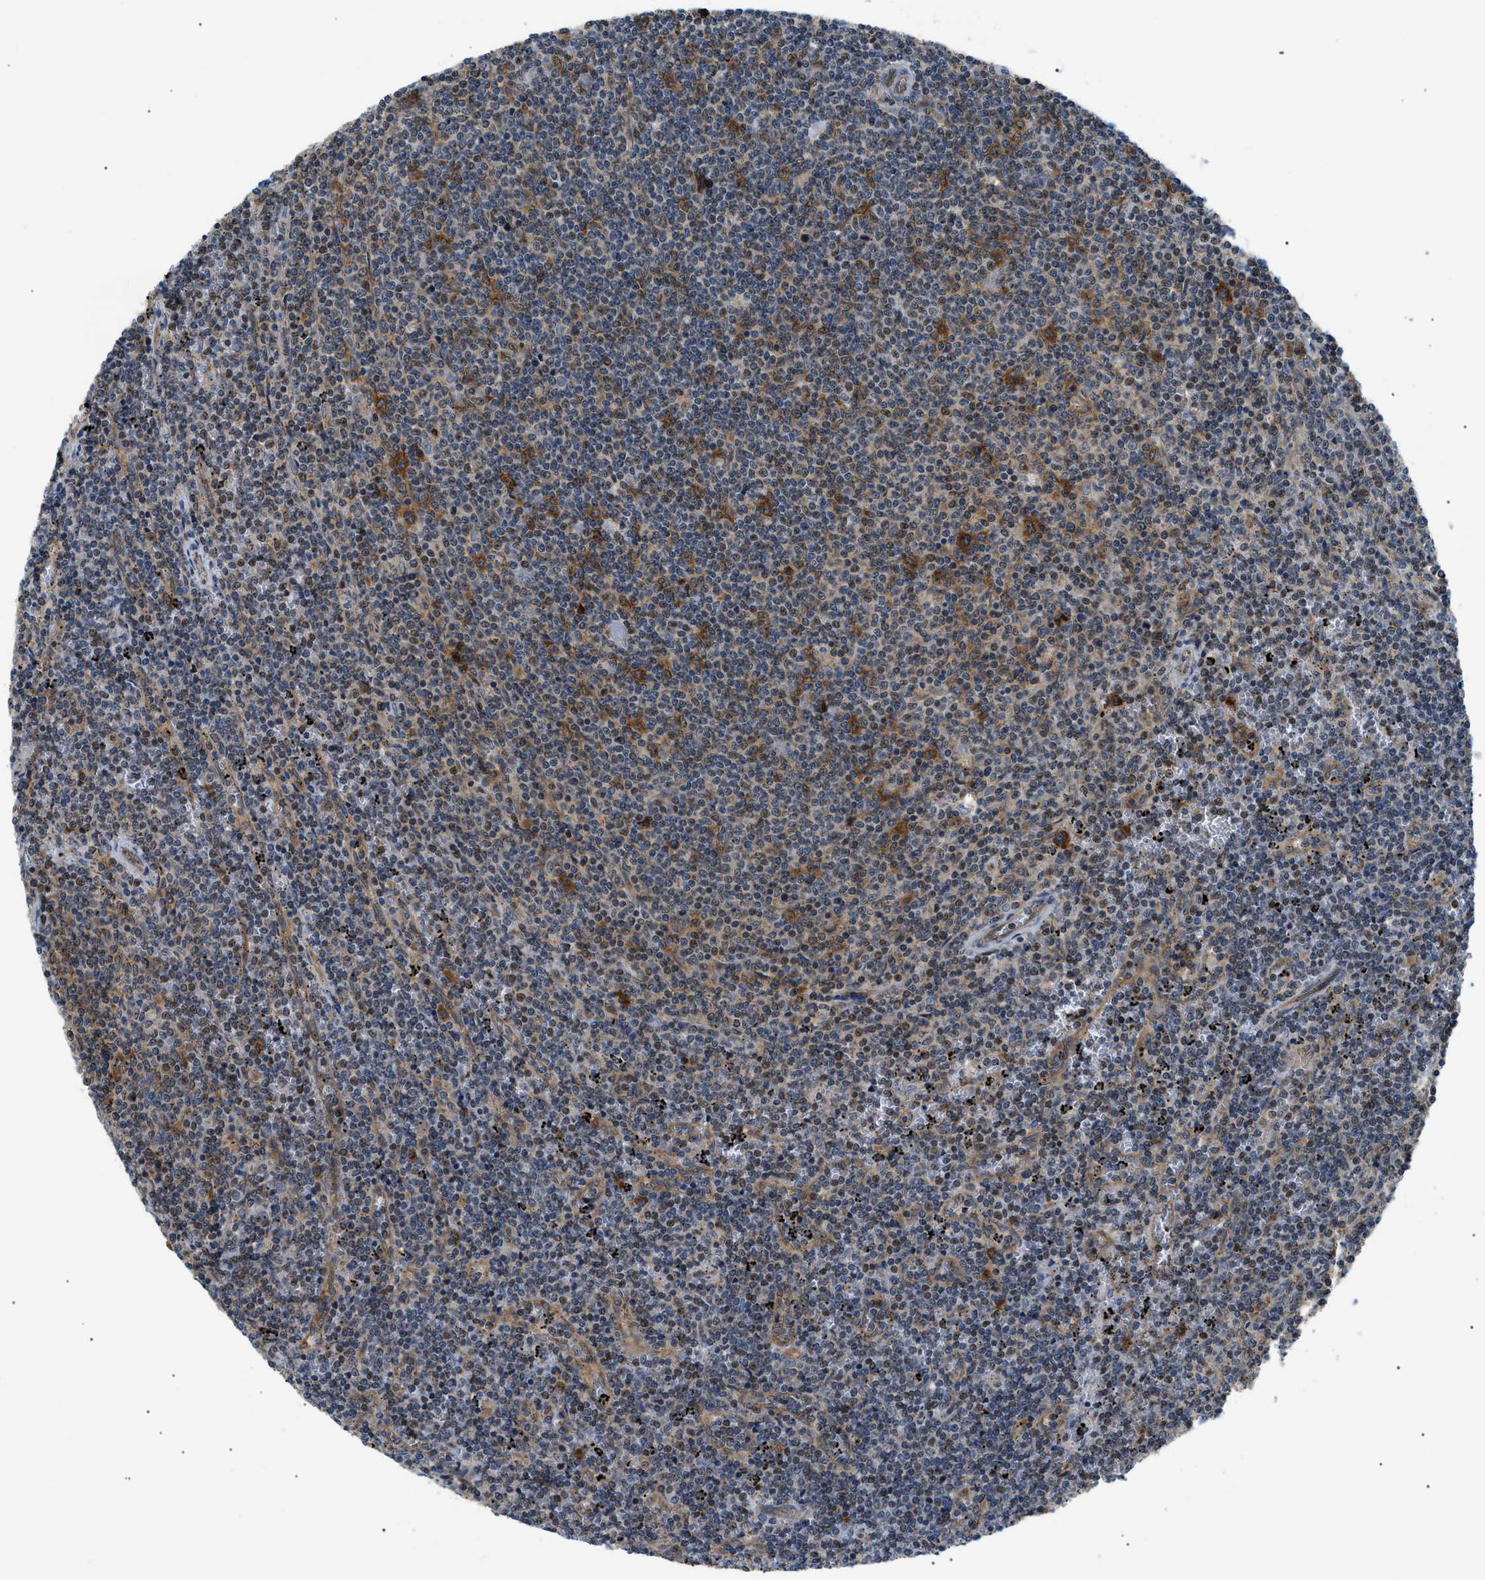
{"staining": {"intensity": "moderate", "quantity": "<25%", "location": "cytoplasmic/membranous"}, "tissue": "lymphoma", "cell_type": "Tumor cells", "image_type": "cancer", "snomed": [{"axis": "morphology", "description": "Malignant lymphoma, non-Hodgkin's type, Low grade"}, {"axis": "topography", "description": "Spleen"}], "caption": "Immunohistochemistry of human malignant lymphoma, non-Hodgkin's type (low-grade) demonstrates low levels of moderate cytoplasmic/membranous positivity in about <25% of tumor cells.", "gene": "SRPK1", "patient": {"sex": "female", "age": 50}}